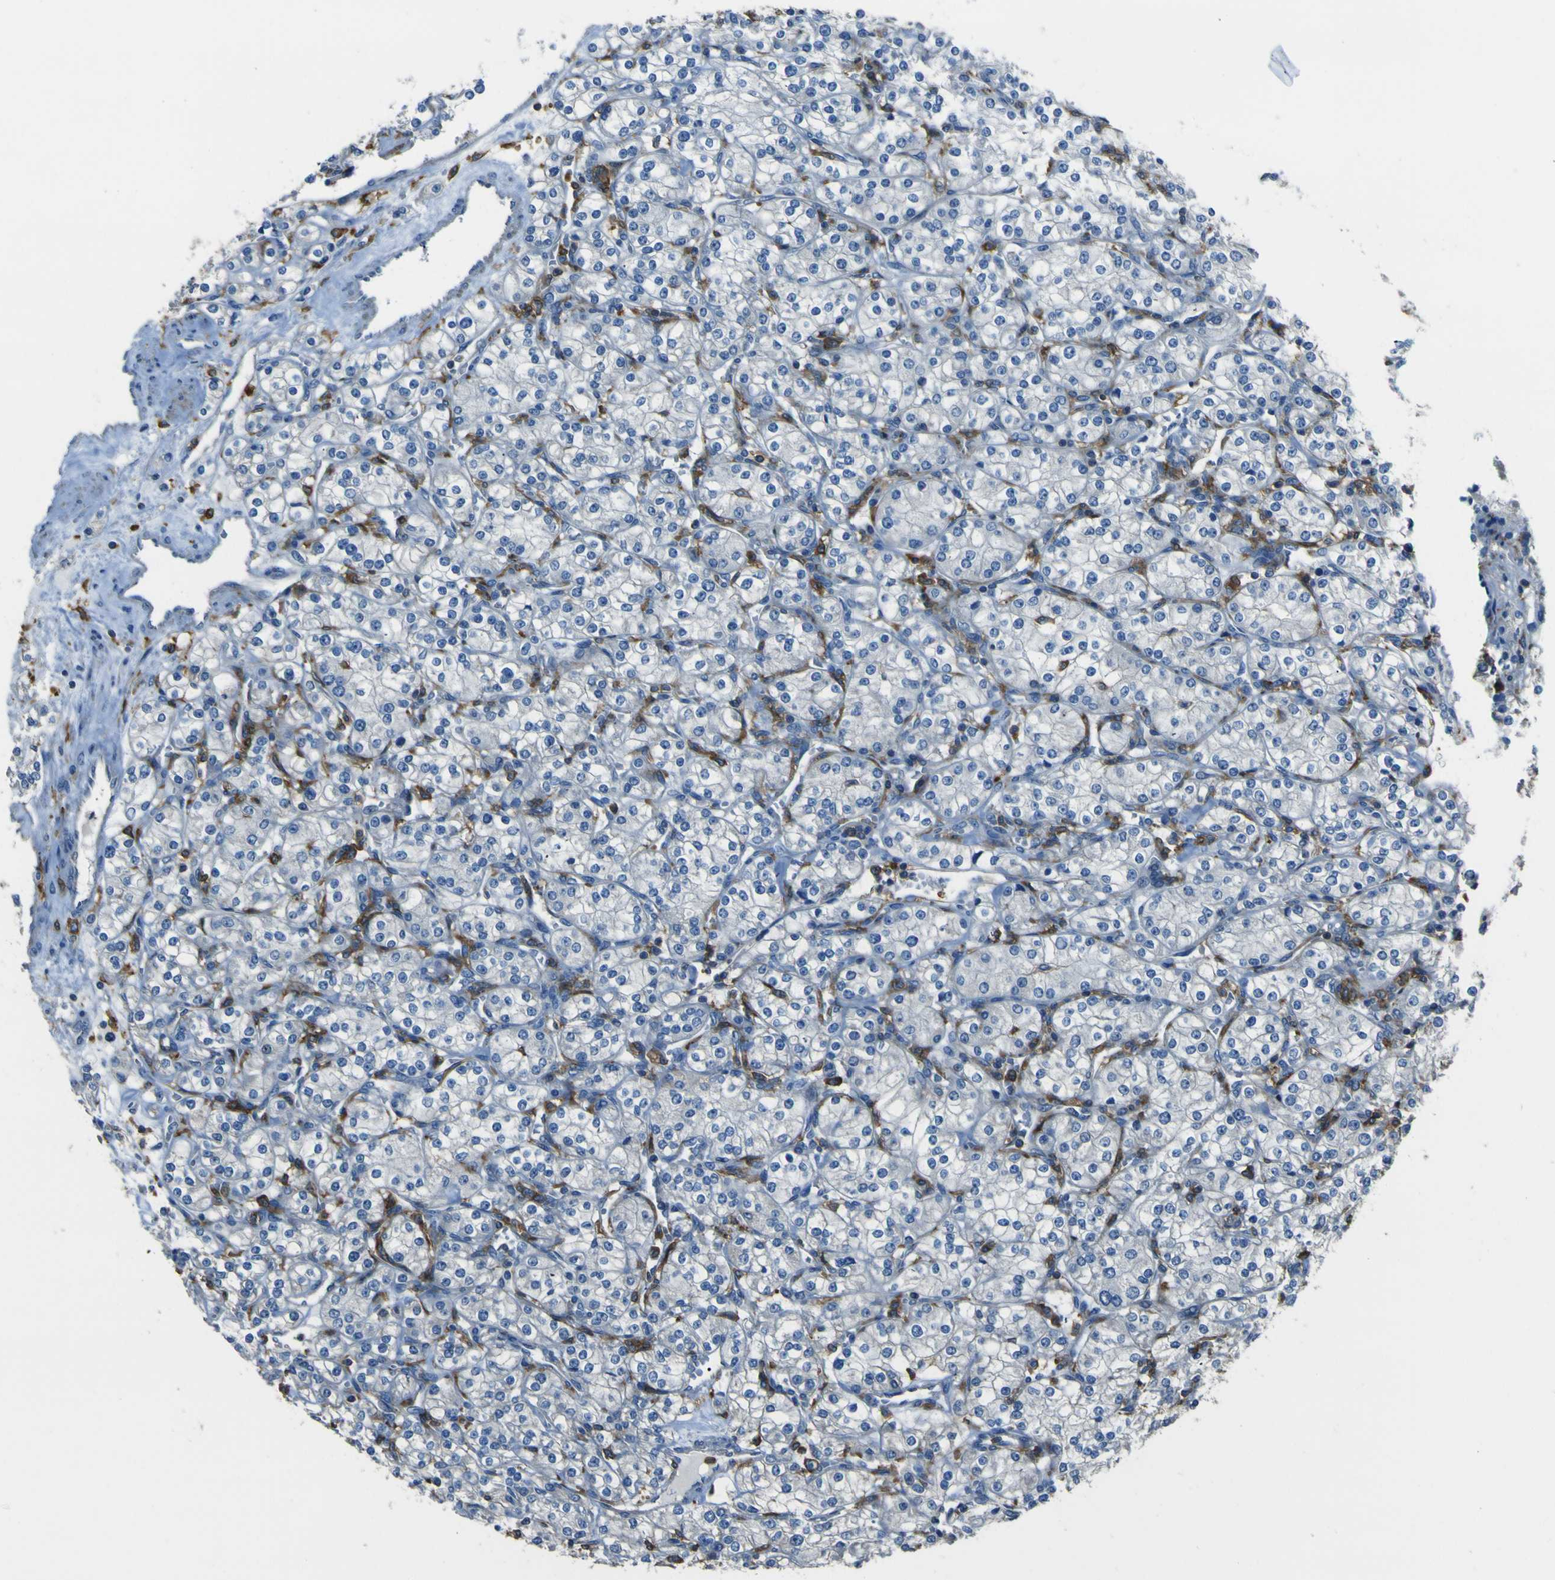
{"staining": {"intensity": "negative", "quantity": "none", "location": "none"}, "tissue": "renal cancer", "cell_type": "Tumor cells", "image_type": "cancer", "snomed": [{"axis": "morphology", "description": "Adenocarcinoma, NOS"}, {"axis": "topography", "description": "Kidney"}], "caption": "This is an immunohistochemistry photomicrograph of human adenocarcinoma (renal). There is no positivity in tumor cells.", "gene": "LAIR1", "patient": {"sex": "male", "age": 77}}